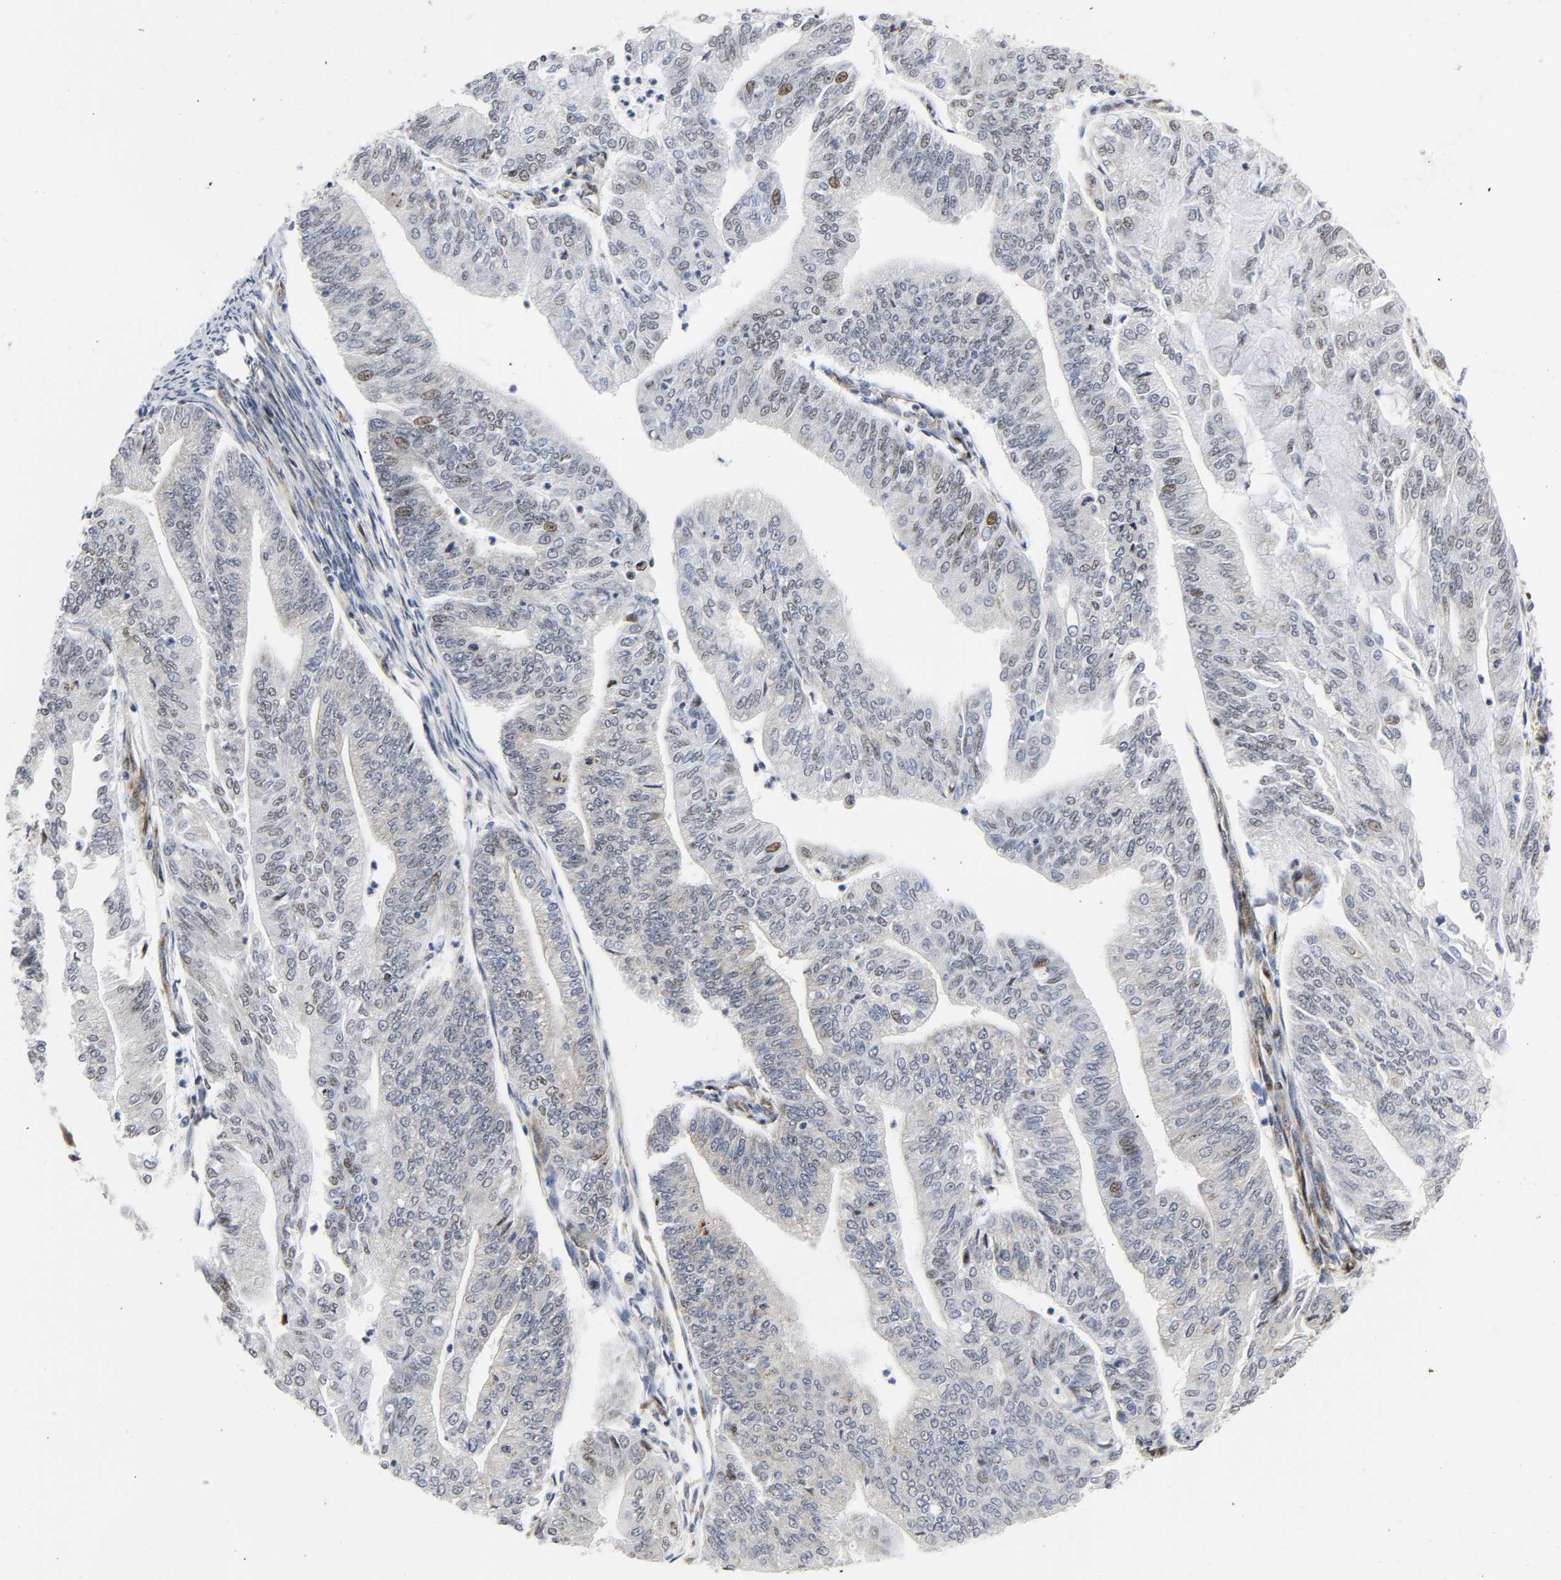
{"staining": {"intensity": "weak", "quantity": "<25%", "location": "nuclear"}, "tissue": "endometrial cancer", "cell_type": "Tumor cells", "image_type": "cancer", "snomed": [{"axis": "morphology", "description": "Adenocarcinoma, NOS"}, {"axis": "topography", "description": "Endometrium"}], "caption": "Human endometrial adenocarcinoma stained for a protein using immunohistochemistry exhibits no positivity in tumor cells.", "gene": "DOCK1", "patient": {"sex": "female", "age": 59}}